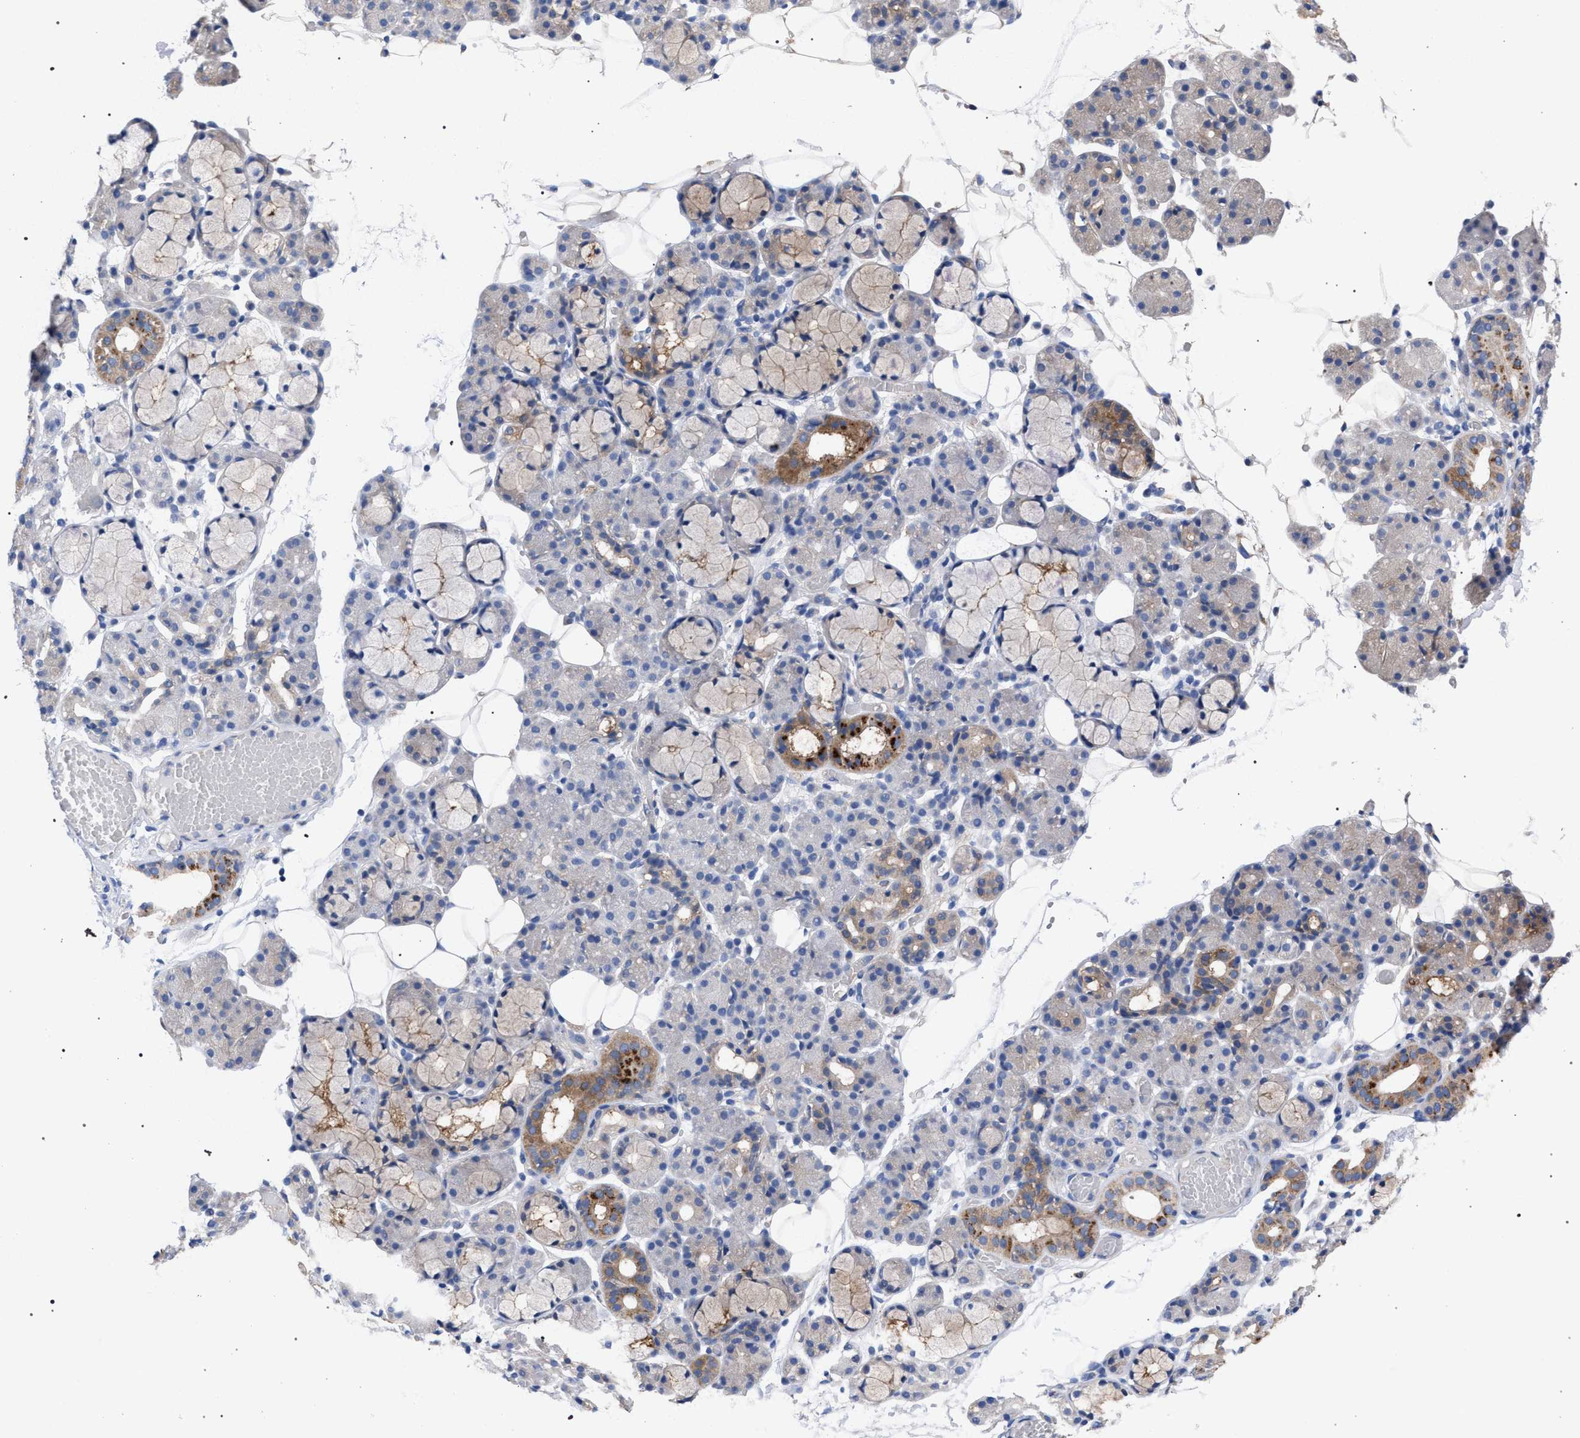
{"staining": {"intensity": "moderate", "quantity": "<25%", "location": "cytoplasmic/membranous"}, "tissue": "salivary gland", "cell_type": "Glandular cells", "image_type": "normal", "snomed": [{"axis": "morphology", "description": "Normal tissue, NOS"}, {"axis": "topography", "description": "Salivary gland"}], "caption": "Approximately <25% of glandular cells in unremarkable salivary gland reveal moderate cytoplasmic/membranous protein staining as visualized by brown immunohistochemical staining.", "gene": "GMPR", "patient": {"sex": "male", "age": 63}}